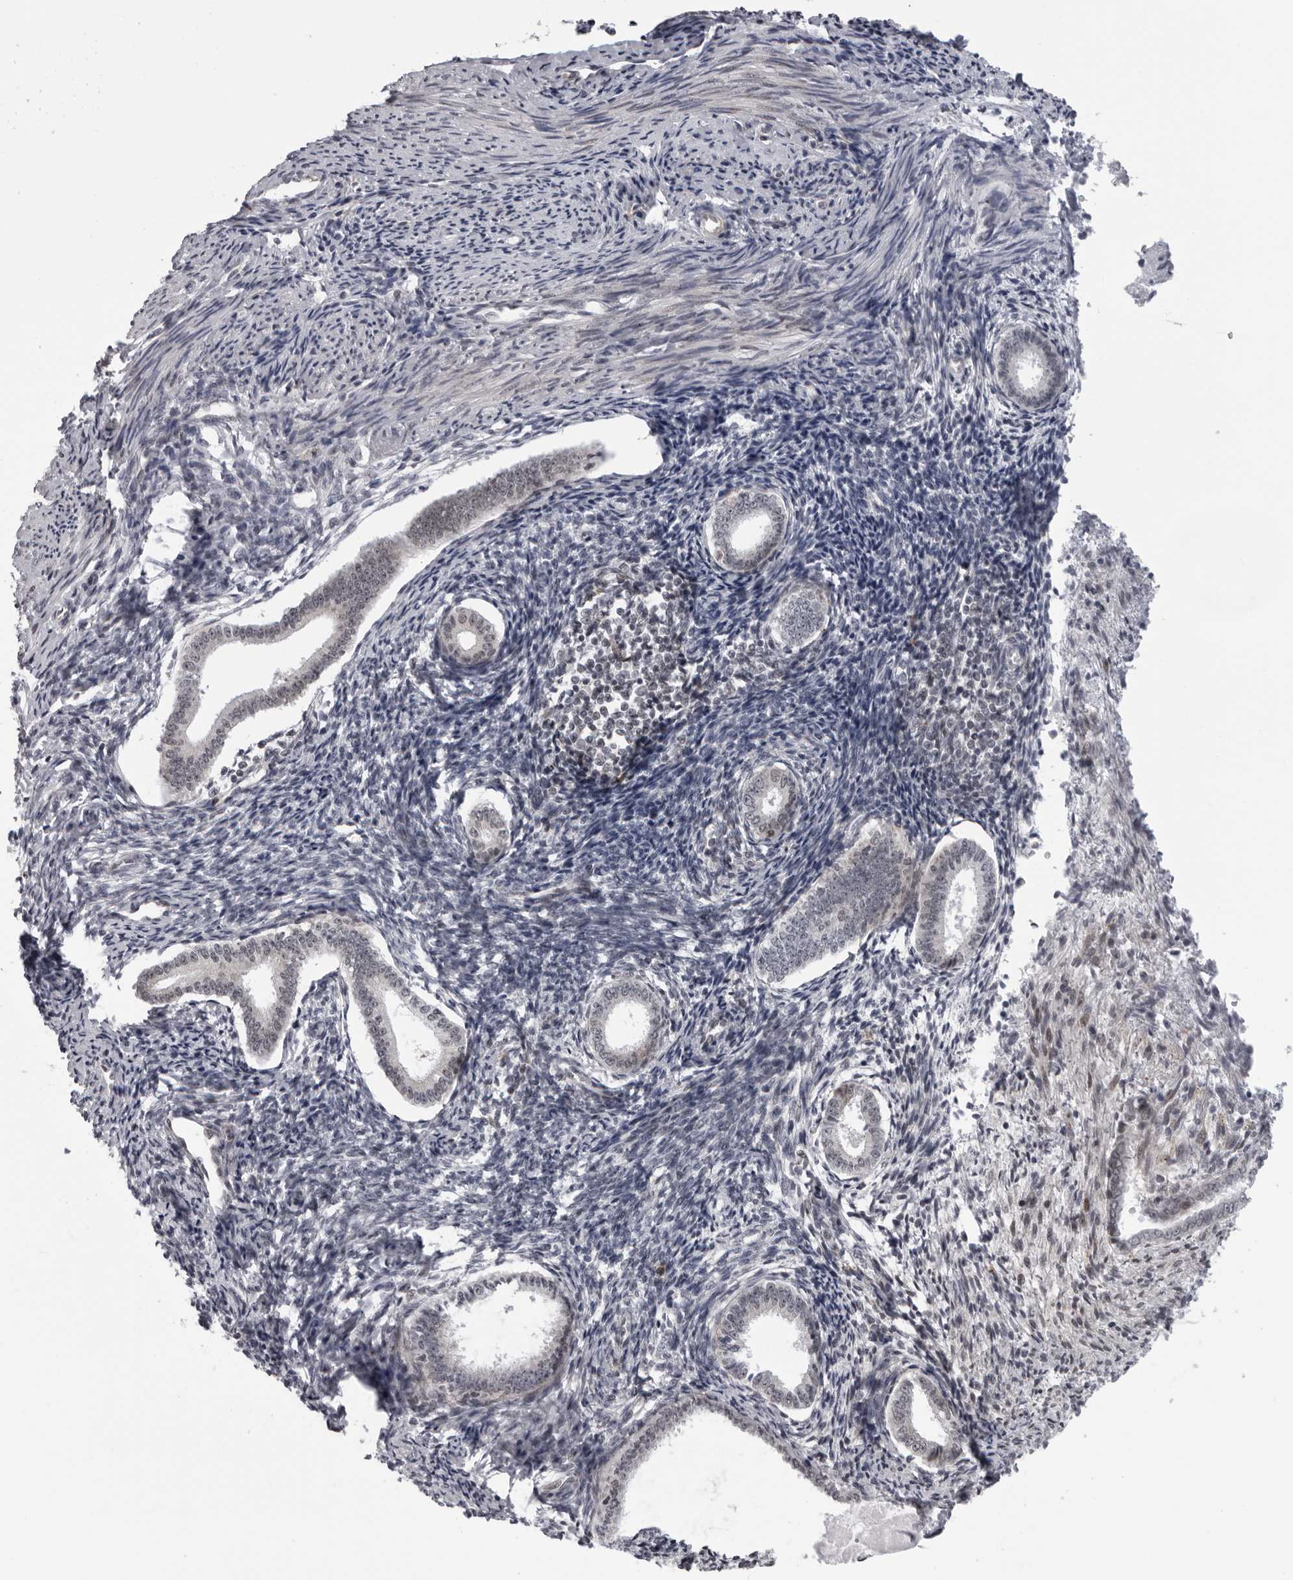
{"staining": {"intensity": "moderate", "quantity": "<25%", "location": "cytoplasmic/membranous"}, "tissue": "endometrium", "cell_type": "Cells in endometrial stroma", "image_type": "normal", "snomed": [{"axis": "morphology", "description": "Normal tissue, NOS"}, {"axis": "topography", "description": "Endometrium"}], "caption": "Protein analysis of unremarkable endometrium exhibits moderate cytoplasmic/membranous positivity in about <25% of cells in endometrial stroma.", "gene": "GCSAML", "patient": {"sex": "female", "age": 56}}